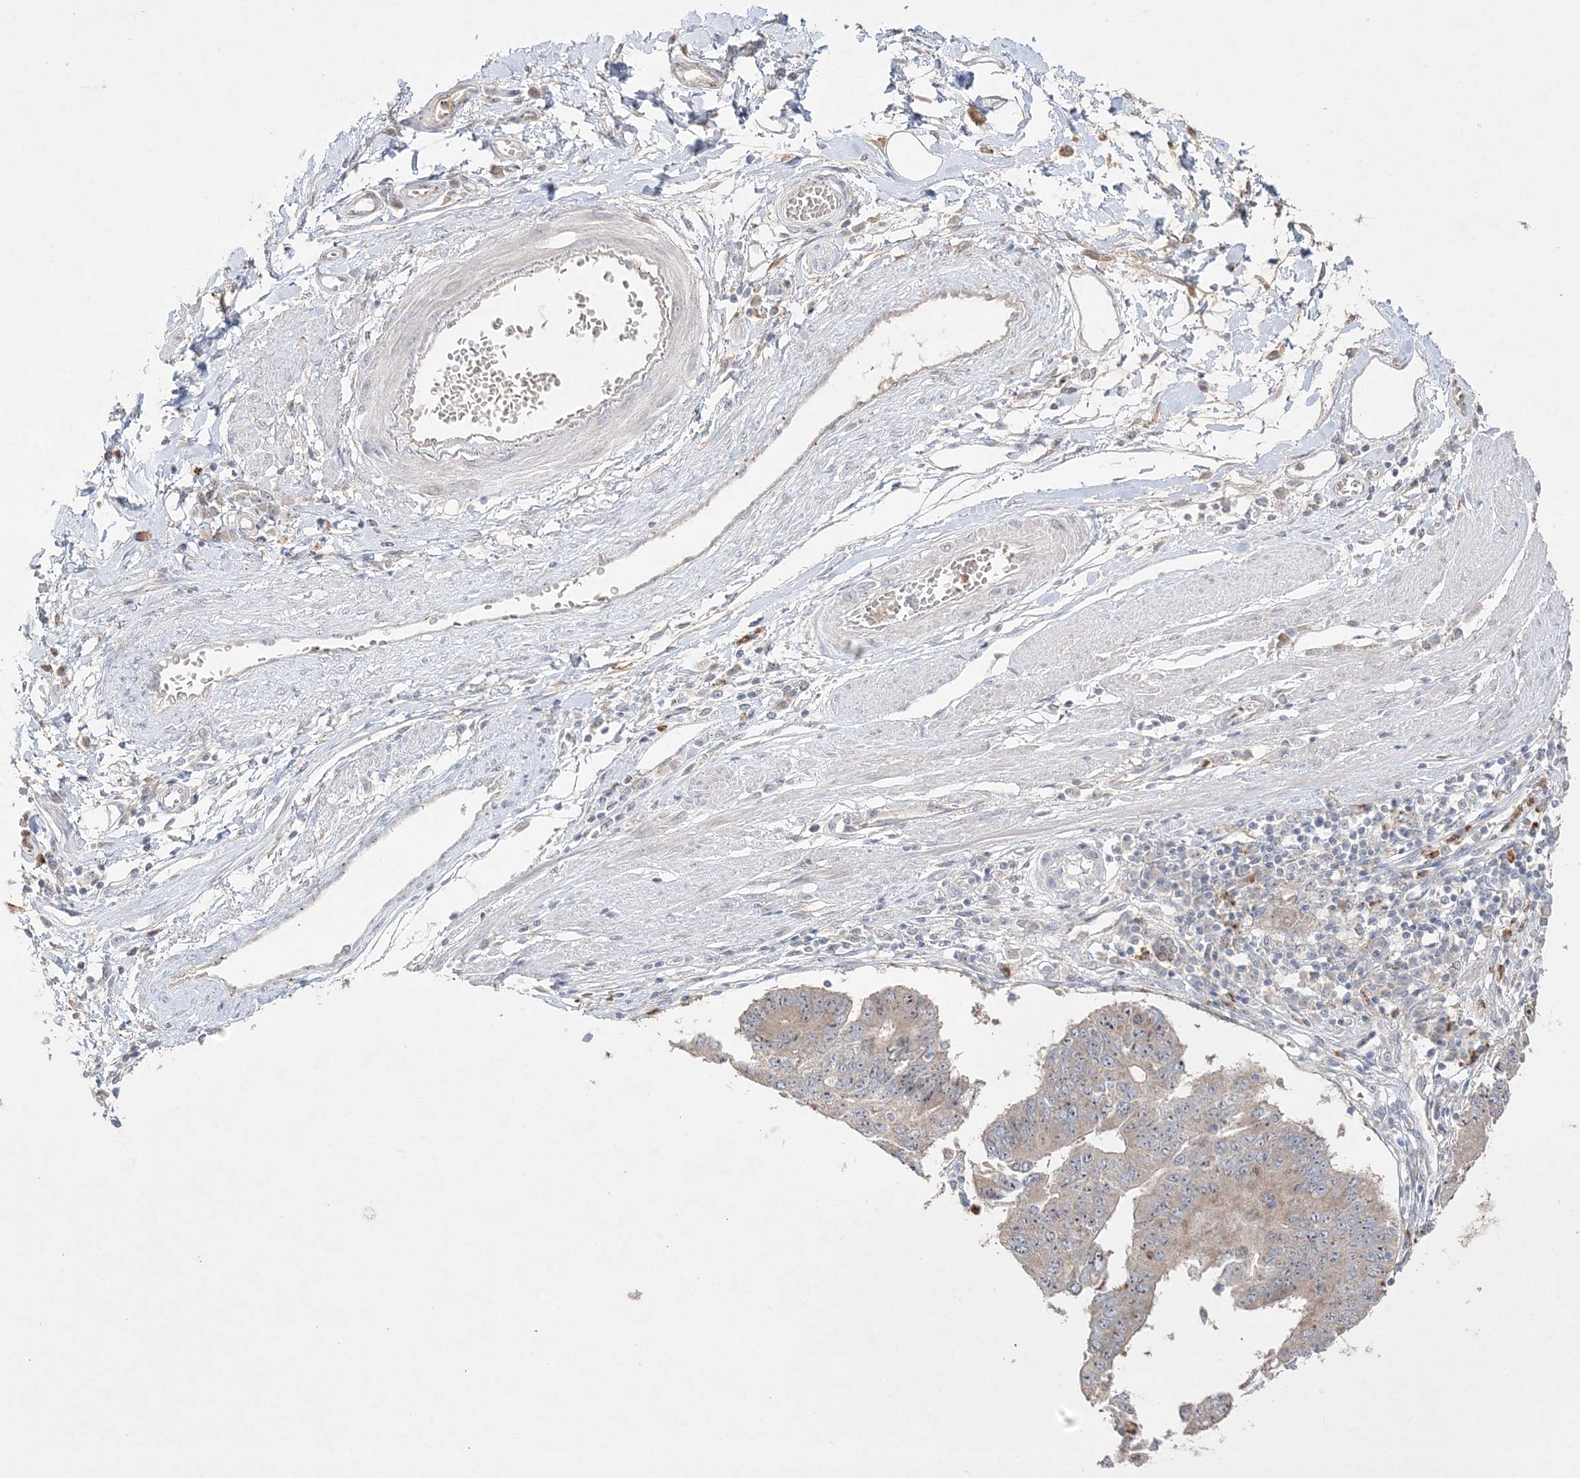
{"staining": {"intensity": "weak", "quantity": "25%-75%", "location": "cytoplasmic/membranous,nuclear"}, "tissue": "stomach cancer", "cell_type": "Tumor cells", "image_type": "cancer", "snomed": [{"axis": "morphology", "description": "Adenocarcinoma, NOS"}, {"axis": "topography", "description": "Stomach"}], "caption": "Immunohistochemical staining of stomach cancer demonstrates weak cytoplasmic/membranous and nuclear protein staining in about 25%-75% of tumor cells.", "gene": "NOP16", "patient": {"sex": "male", "age": 59}}